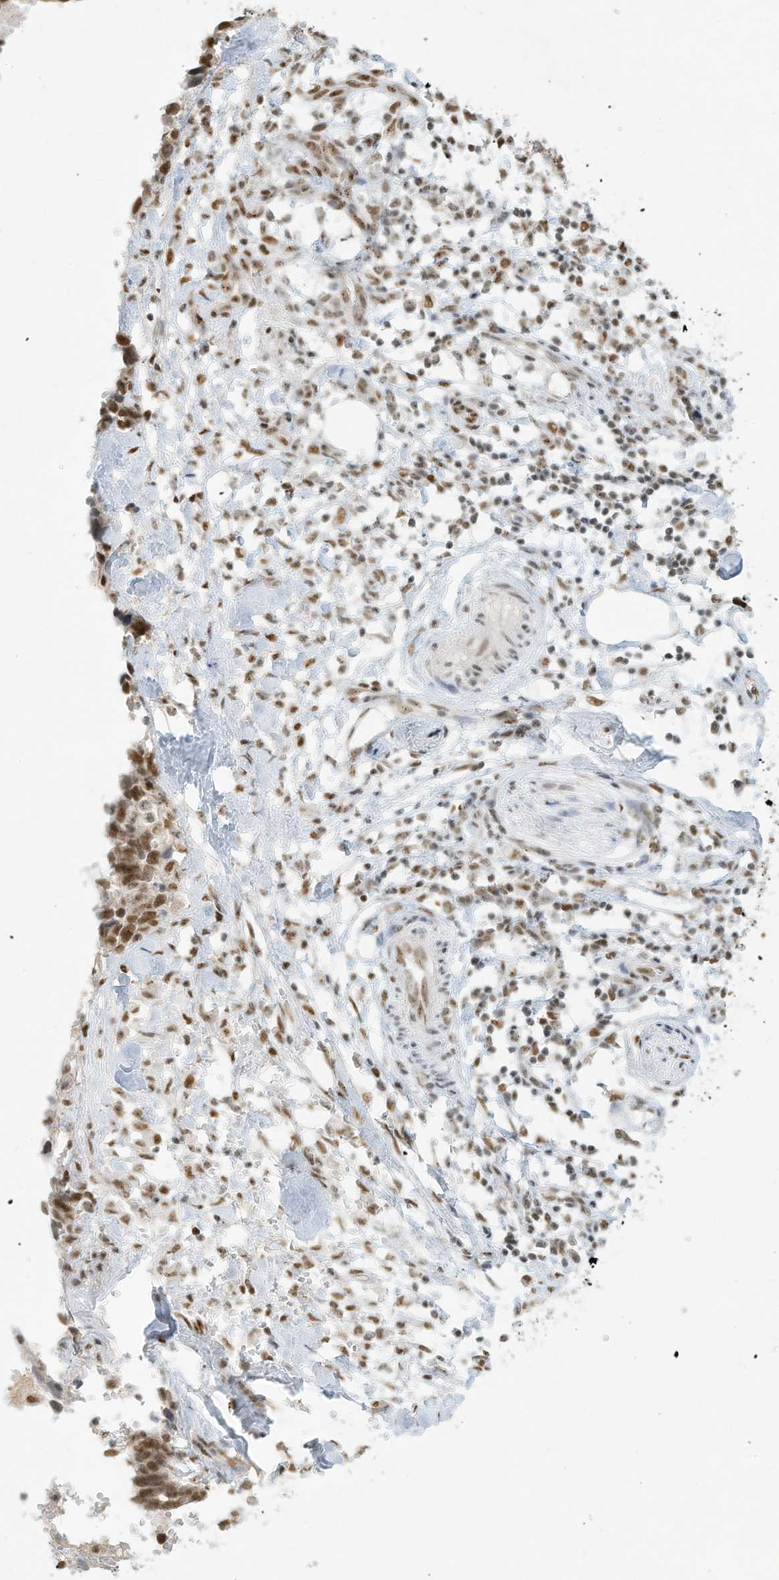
{"staining": {"intensity": "moderate", "quantity": ">75%", "location": "nuclear"}, "tissue": "ovarian cancer", "cell_type": "Tumor cells", "image_type": "cancer", "snomed": [{"axis": "morphology", "description": "Cystadenocarcinoma, serous, NOS"}, {"axis": "topography", "description": "Ovary"}], "caption": "Tumor cells demonstrate moderate nuclear staining in about >75% of cells in serous cystadenocarcinoma (ovarian).", "gene": "NHSL1", "patient": {"sex": "female", "age": 59}}